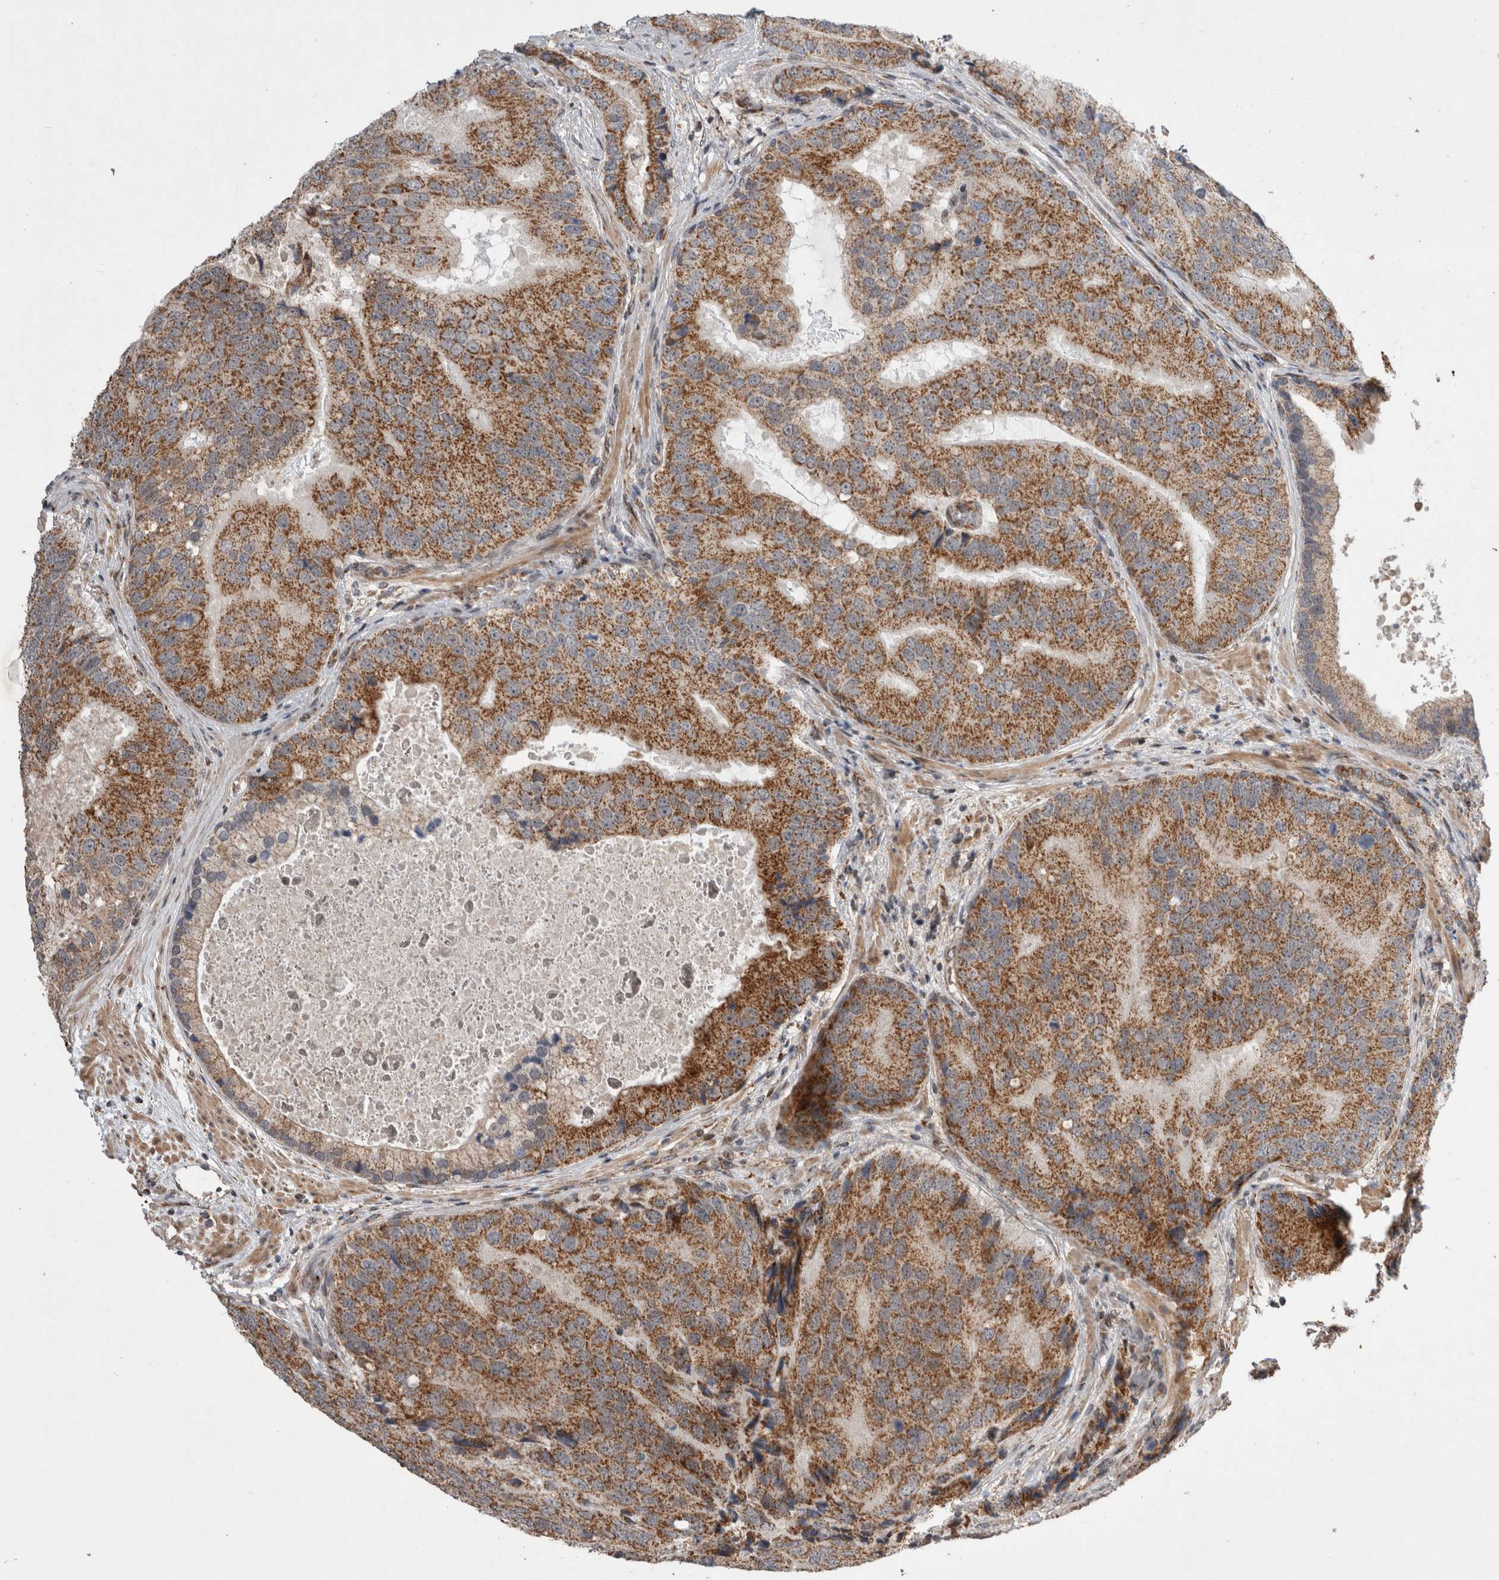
{"staining": {"intensity": "moderate", "quantity": ">75%", "location": "cytoplasmic/membranous"}, "tissue": "prostate cancer", "cell_type": "Tumor cells", "image_type": "cancer", "snomed": [{"axis": "morphology", "description": "Adenocarcinoma, High grade"}, {"axis": "topography", "description": "Prostate"}], "caption": "Immunohistochemical staining of prostate cancer exhibits medium levels of moderate cytoplasmic/membranous expression in about >75% of tumor cells.", "gene": "MRPL37", "patient": {"sex": "male", "age": 70}}